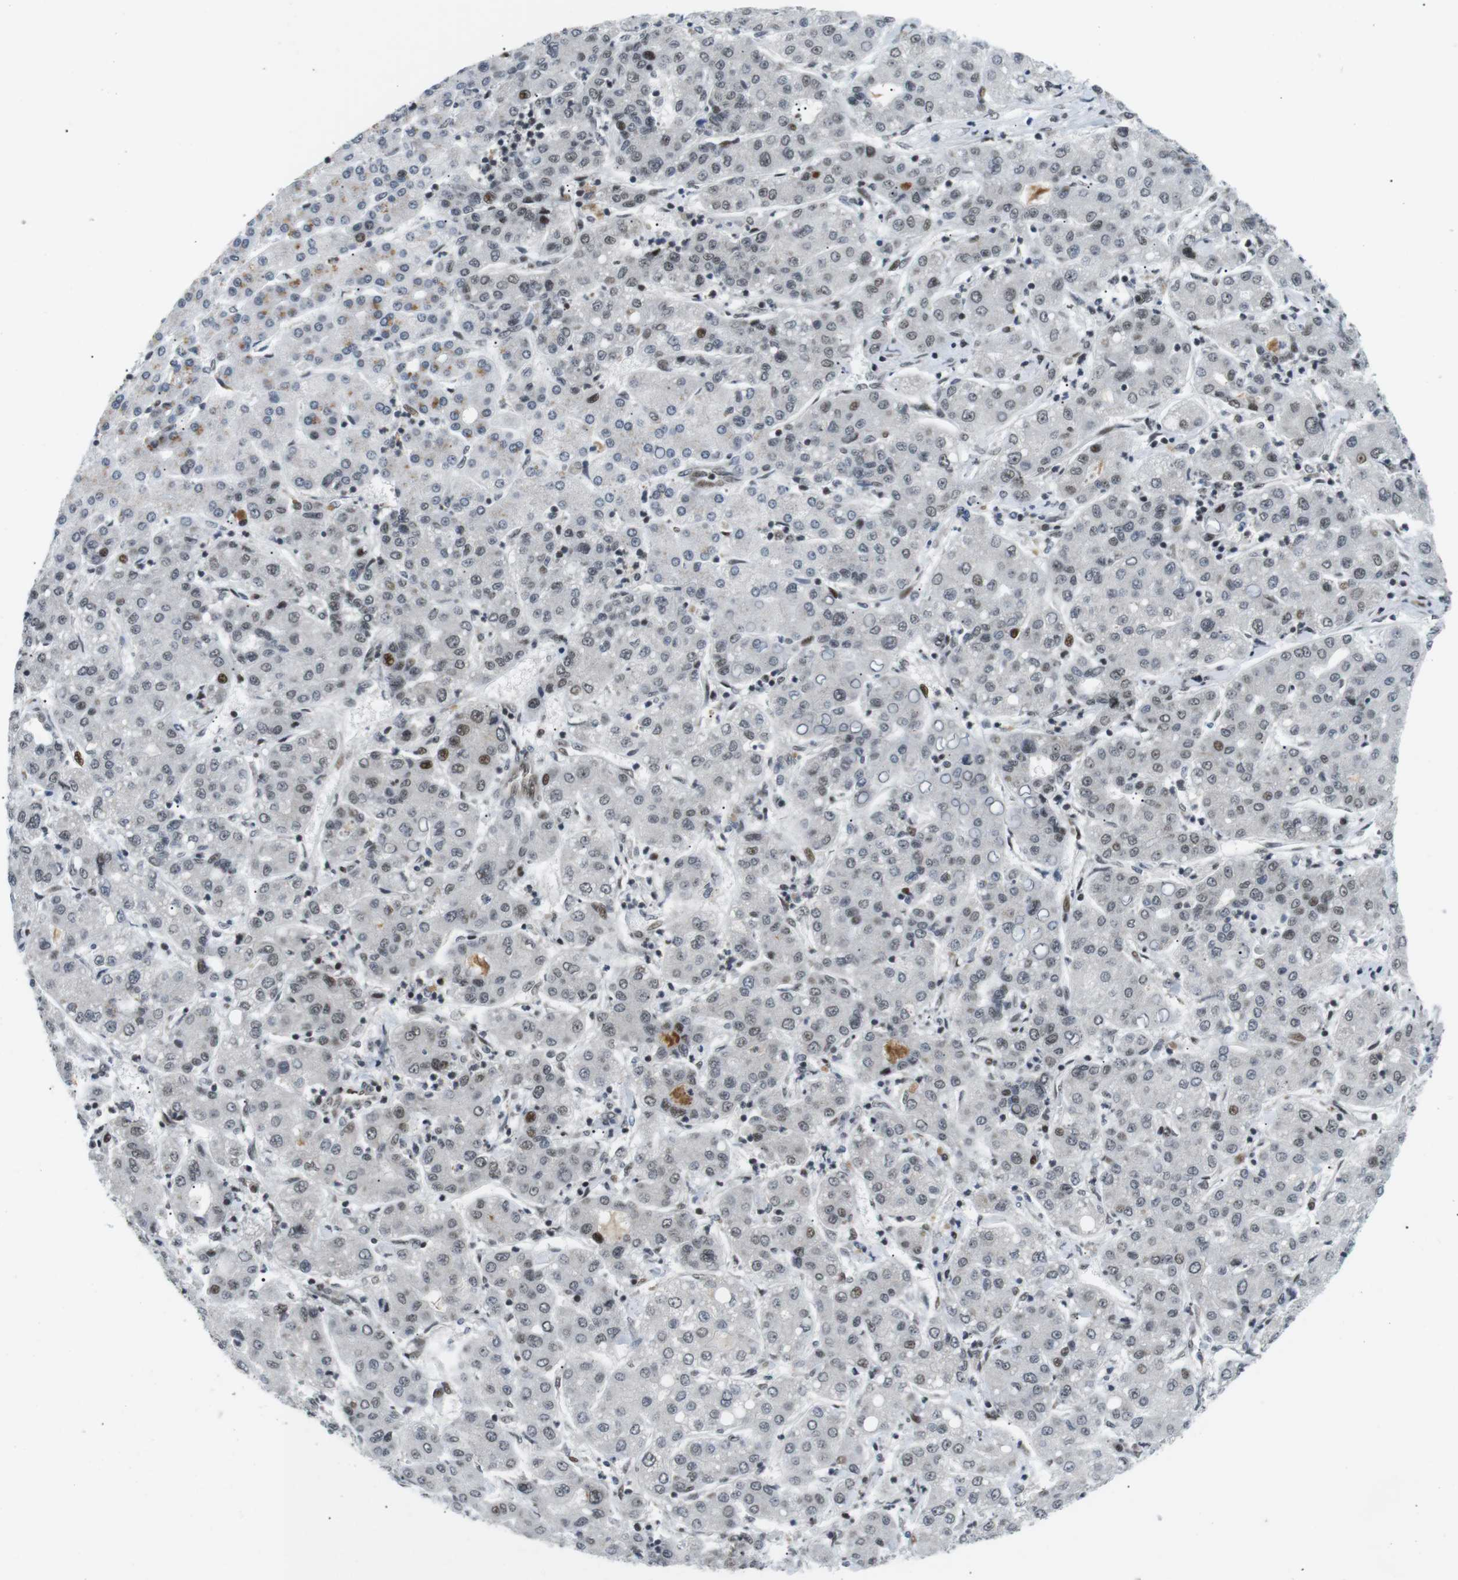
{"staining": {"intensity": "weak", "quantity": "25%-75%", "location": "nuclear"}, "tissue": "liver cancer", "cell_type": "Tumor cells", "image_type": "cancer", "snomed": [{"axis": "morphology", "description": "Carcinoma, Hepatocellular, NOS"}, {"axis": "topography", "description": "Liver"}], "caption": "Liver cancer stained with DAB (3,3'-diaminobenzidine) IHC reveals low levels of weak nuclear positivity in approximately 25%-75% of tumor cells.", "gene": "CDC27", "patient": {"sex": "male", "age": 65}}